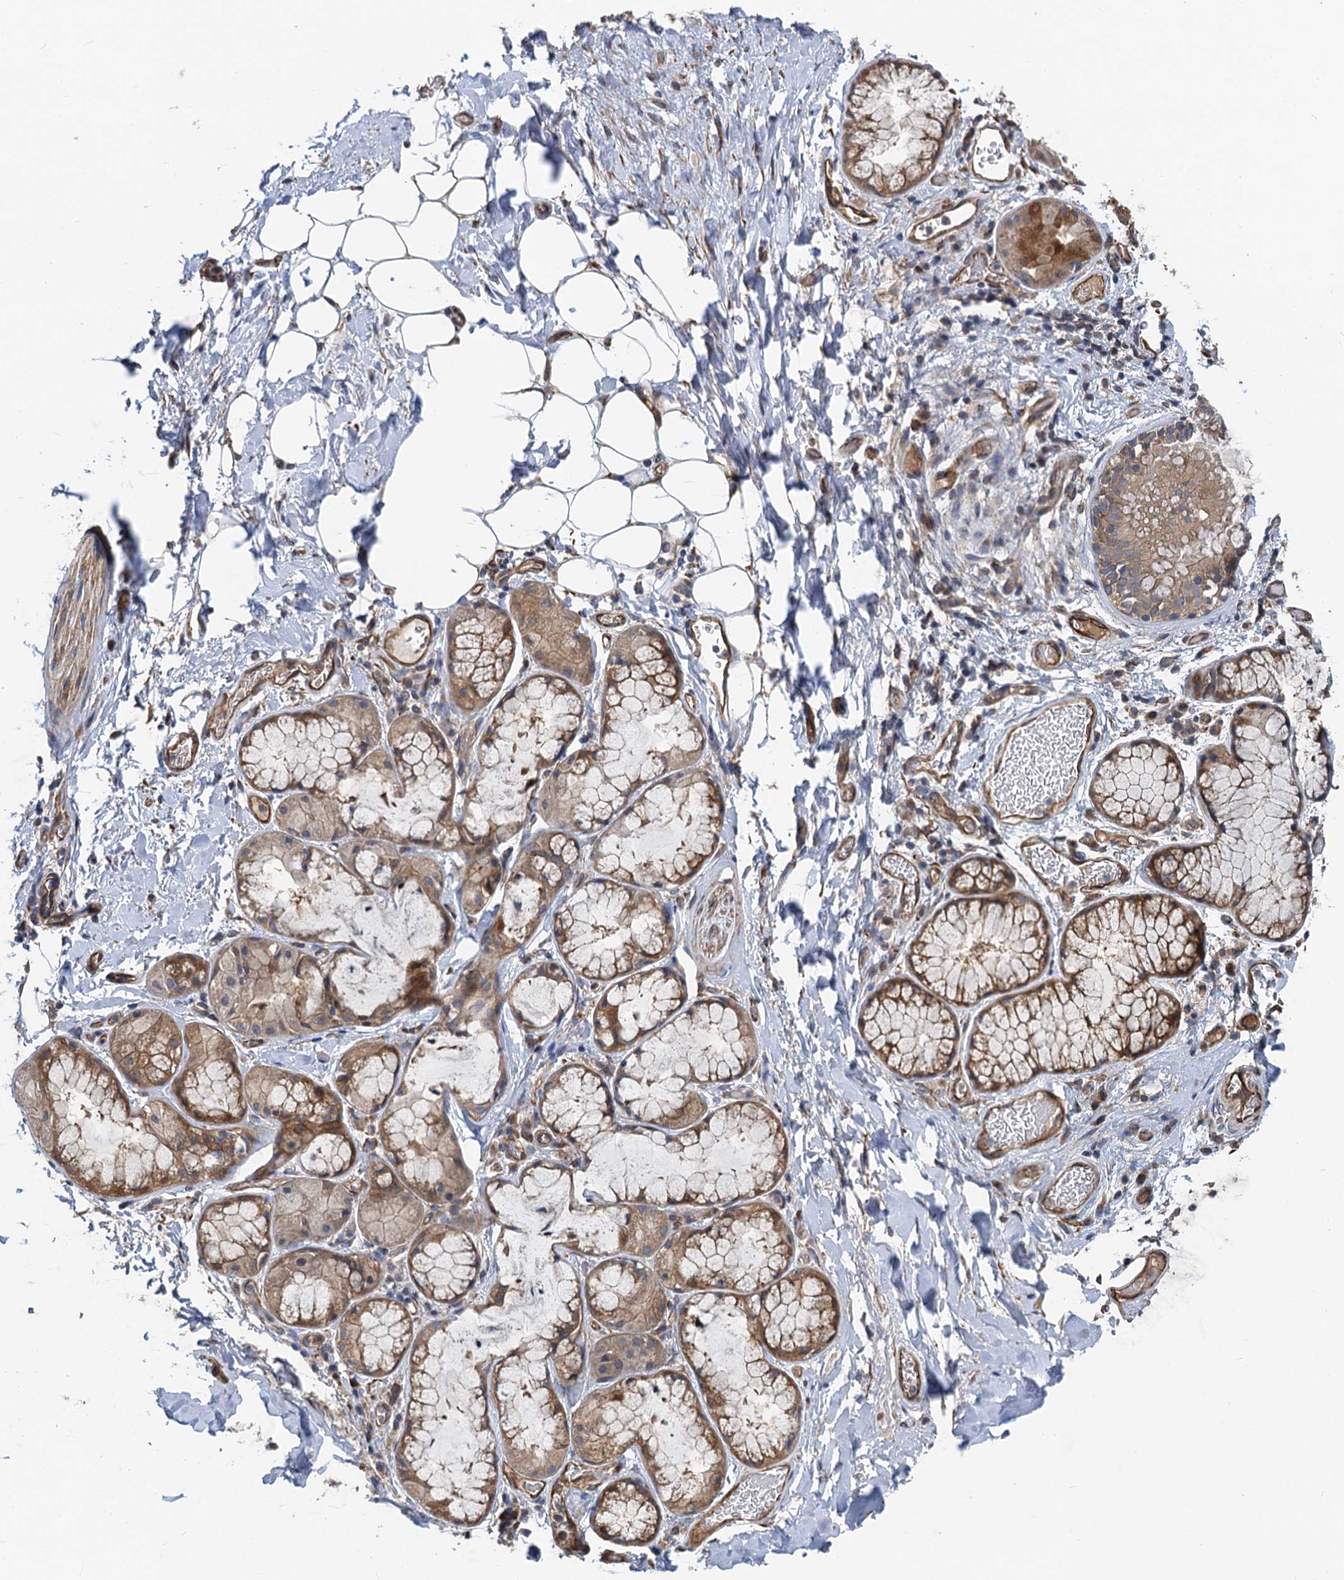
{"staining": {"intensity": "negative", "quantity": "none", "location": "none"}, "tissue": "adipose tissue", "cell_type": "Adipocytes", "image_type": "normal", "snomed": [{"axis": "morphology", "description": "Normal tissue, NOS"}, {"axis": "topography", "description": "Lymph node"}, {"axis": "topography", "description": "Cartilage tissue"}, {"axis": "topography", "description": "Bronchus"}], "caption": "This is a histopathology image of IHC staining of normal adipose tissue, which shows no staining in adipocytes. (Brightfield microscopy of DAB IHC at high magnification).", "gene": "PJA2", "patient": {"sex": "male", "age": 63}}